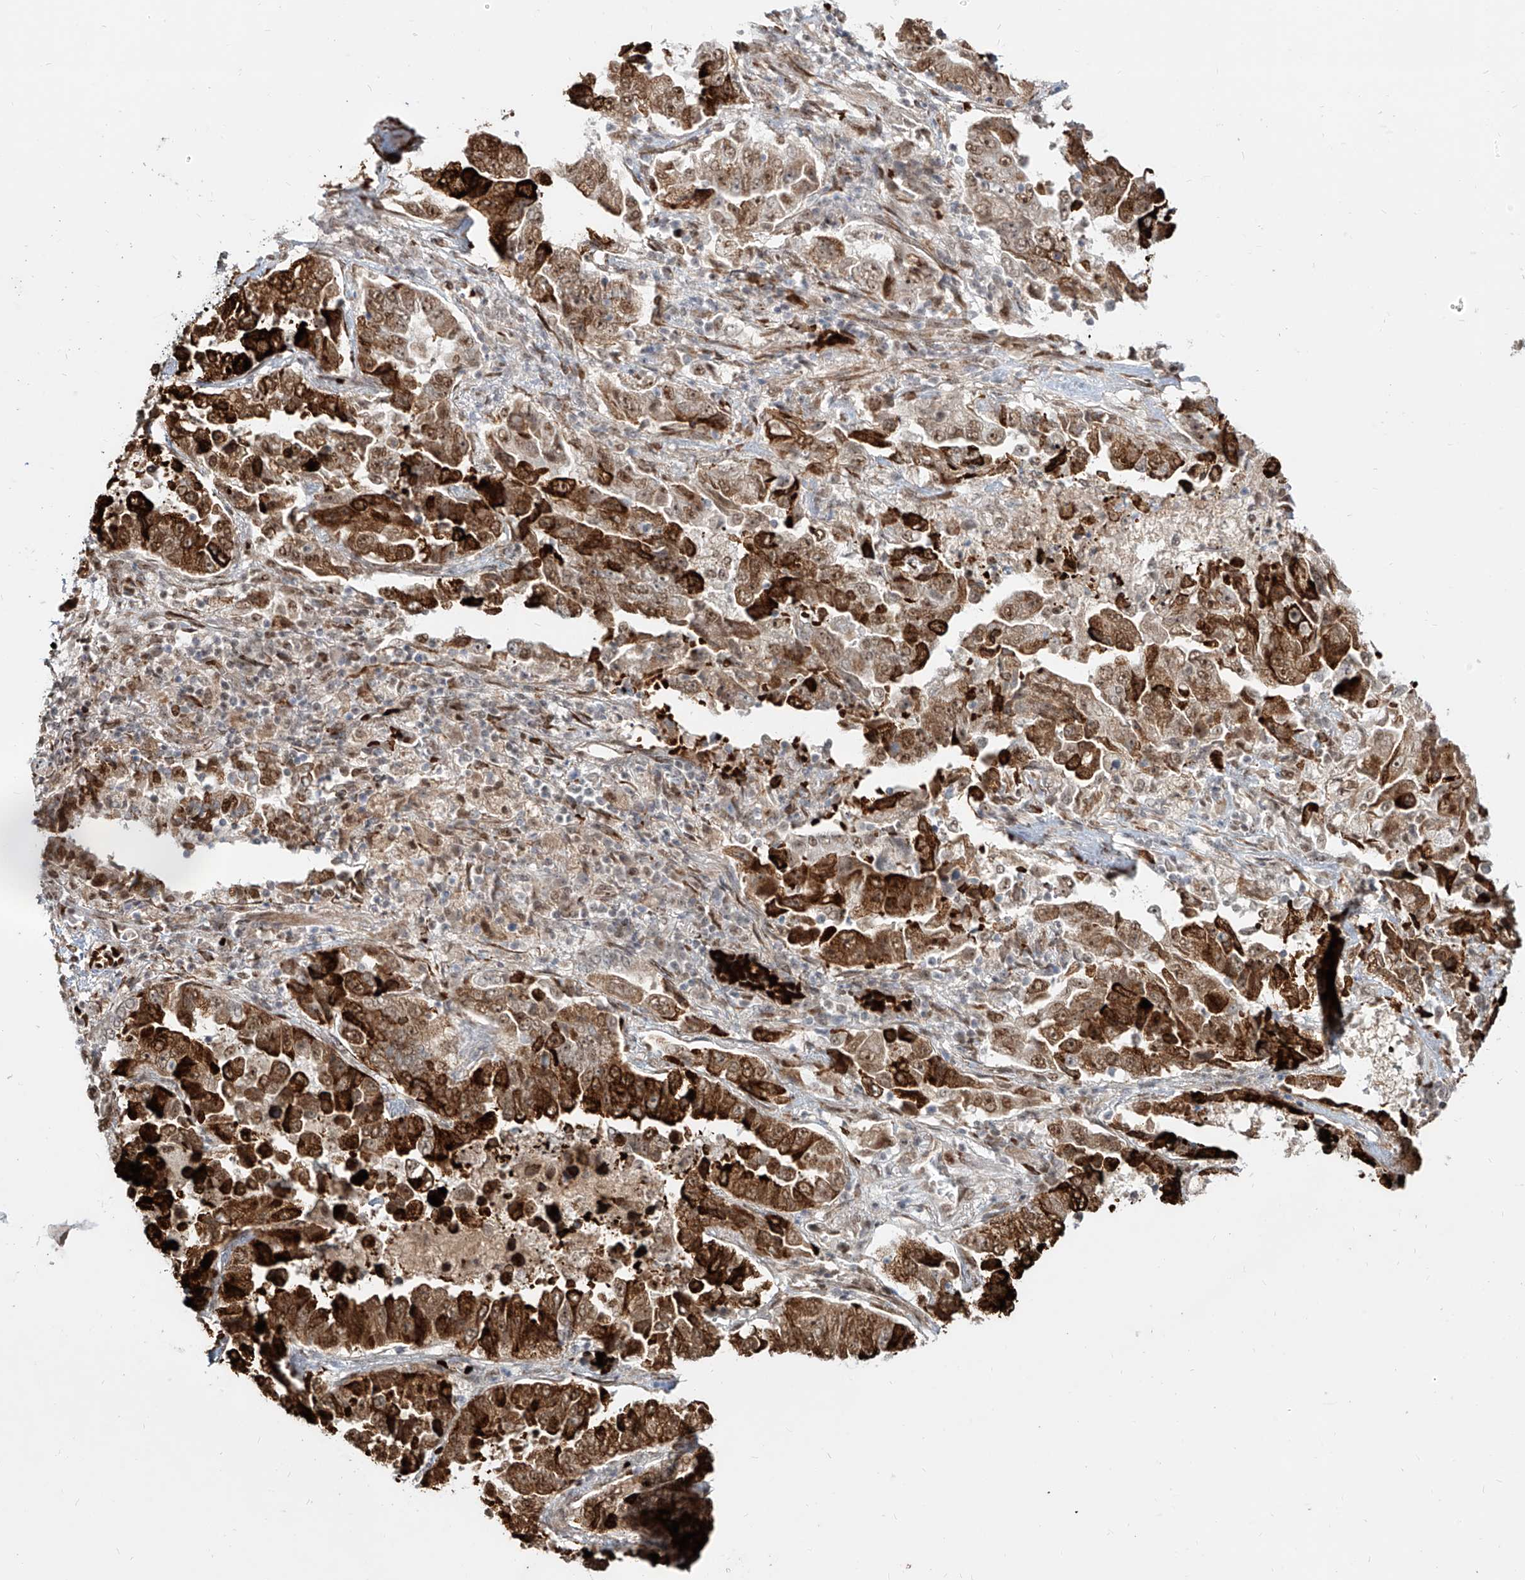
{"staining": {"intensity": "moderate", "quantity": ">75%", "location": "cytoplasmic/membranous,nuclear"}, "tissue": "lung cancer", "cell_type": "Tumor cells", "image_type": "cancer", "snomed": [{"axis": "morphology", "description": "Adenocarcinoma, NOS"}, {"axis": "topography", "description": "Lung"}], "caption": "About >75% of tumor cells in human lung adenocarcinoma display moderate cytoplasmic/membranous and nuclear protein expression as visualized by brown immunohistochemical staining.", "gene": "ZNF710", "patient": {"sex": "female", "age": 51}}